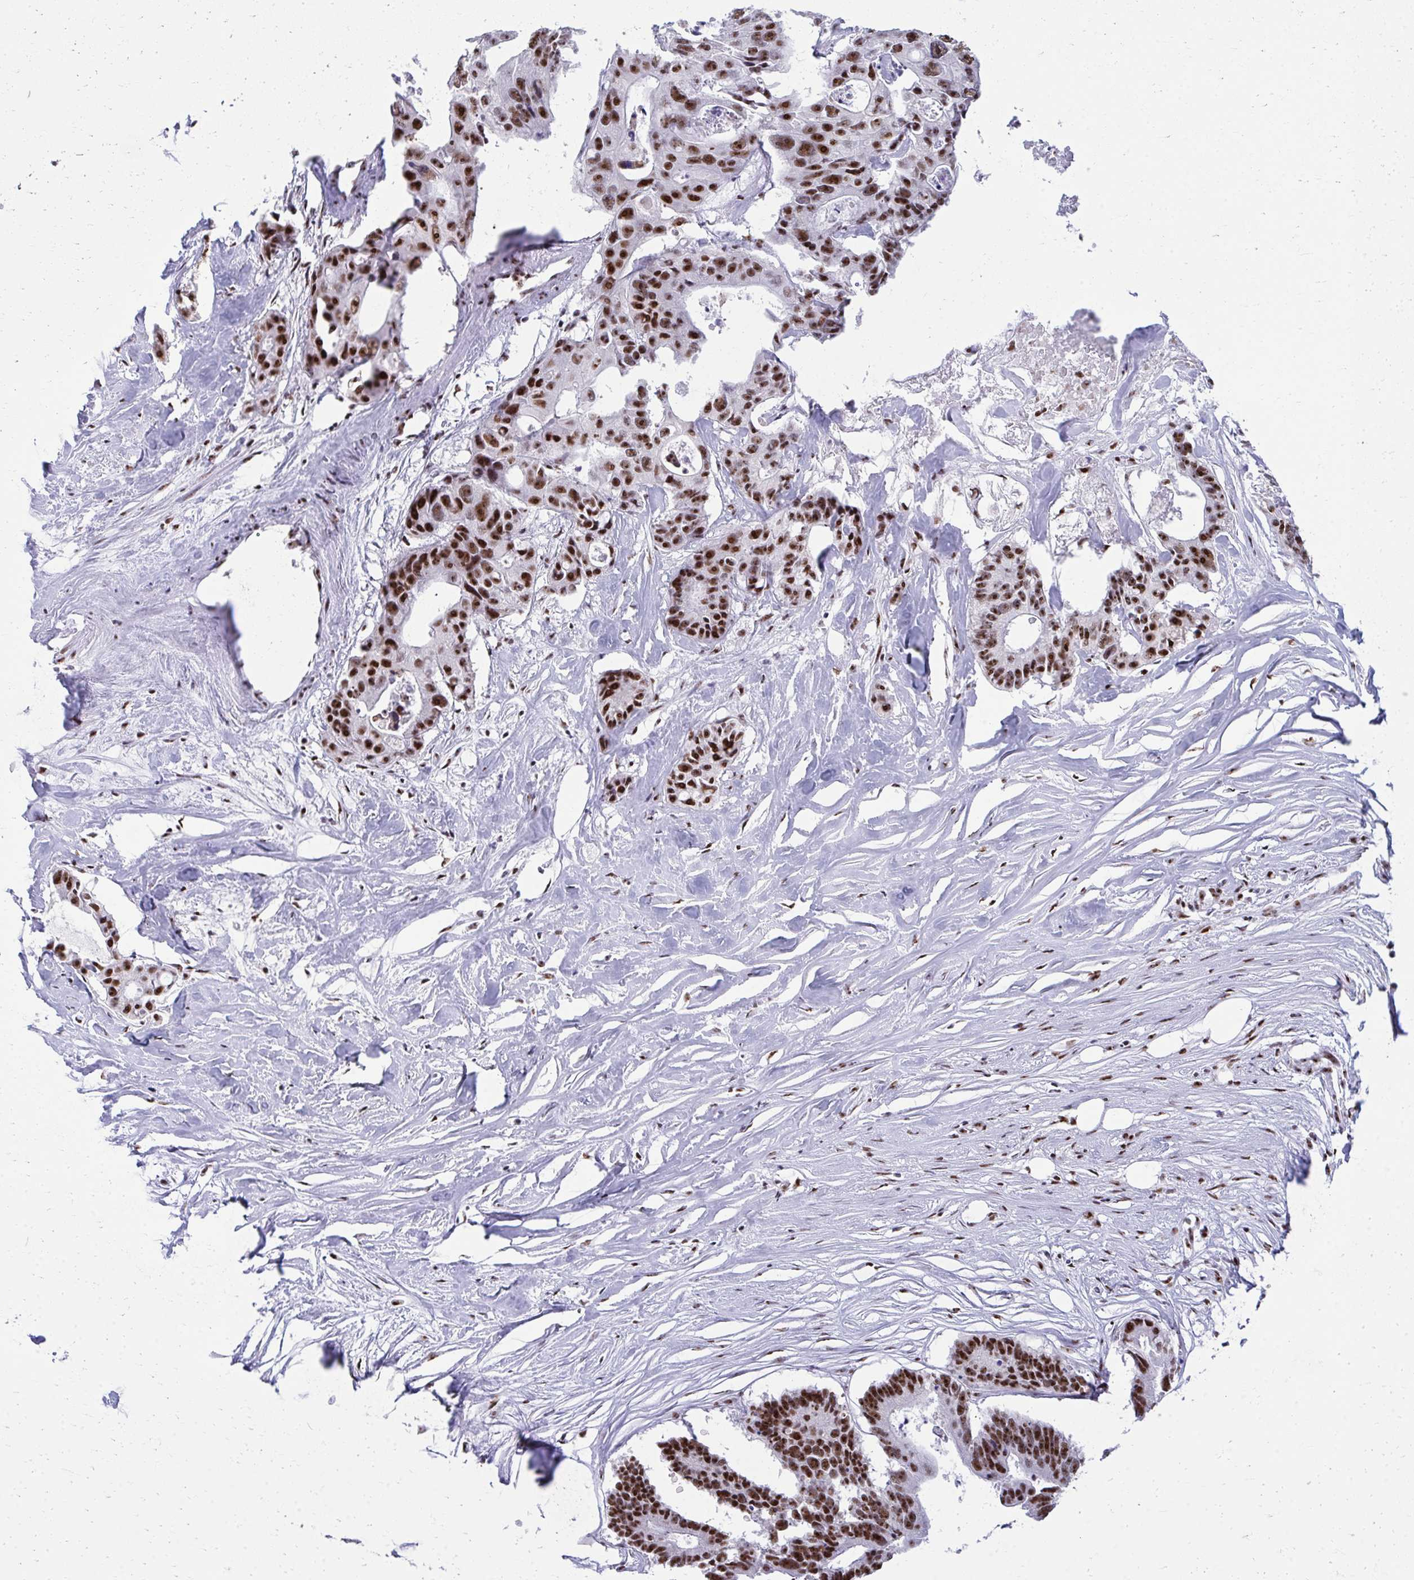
{"staining": {"intensity": "strong", "quantity": ">75%", "location": "nuclear"}, "tissue": "colorectal cancer", "cell_type": "Tumor cells", "image_type": "cancer", "snomed": [{"axis": "morphology", "description": "Adenocarcinoma, NOS"}, {"axis": "topography", "description": "Rectum"}], "caption": "High-power microscopy captured an immunohistochemistry (IHC) photomicrograph of colorectal cancer, revealing strong nuclear positivity in about >75% of tumor cells. Immunohistochemistry stains the protein of interest in brown and the nuclei are stained blue.", "gene": "PELP1", "patient": {"sex": "male", "age": 57}}